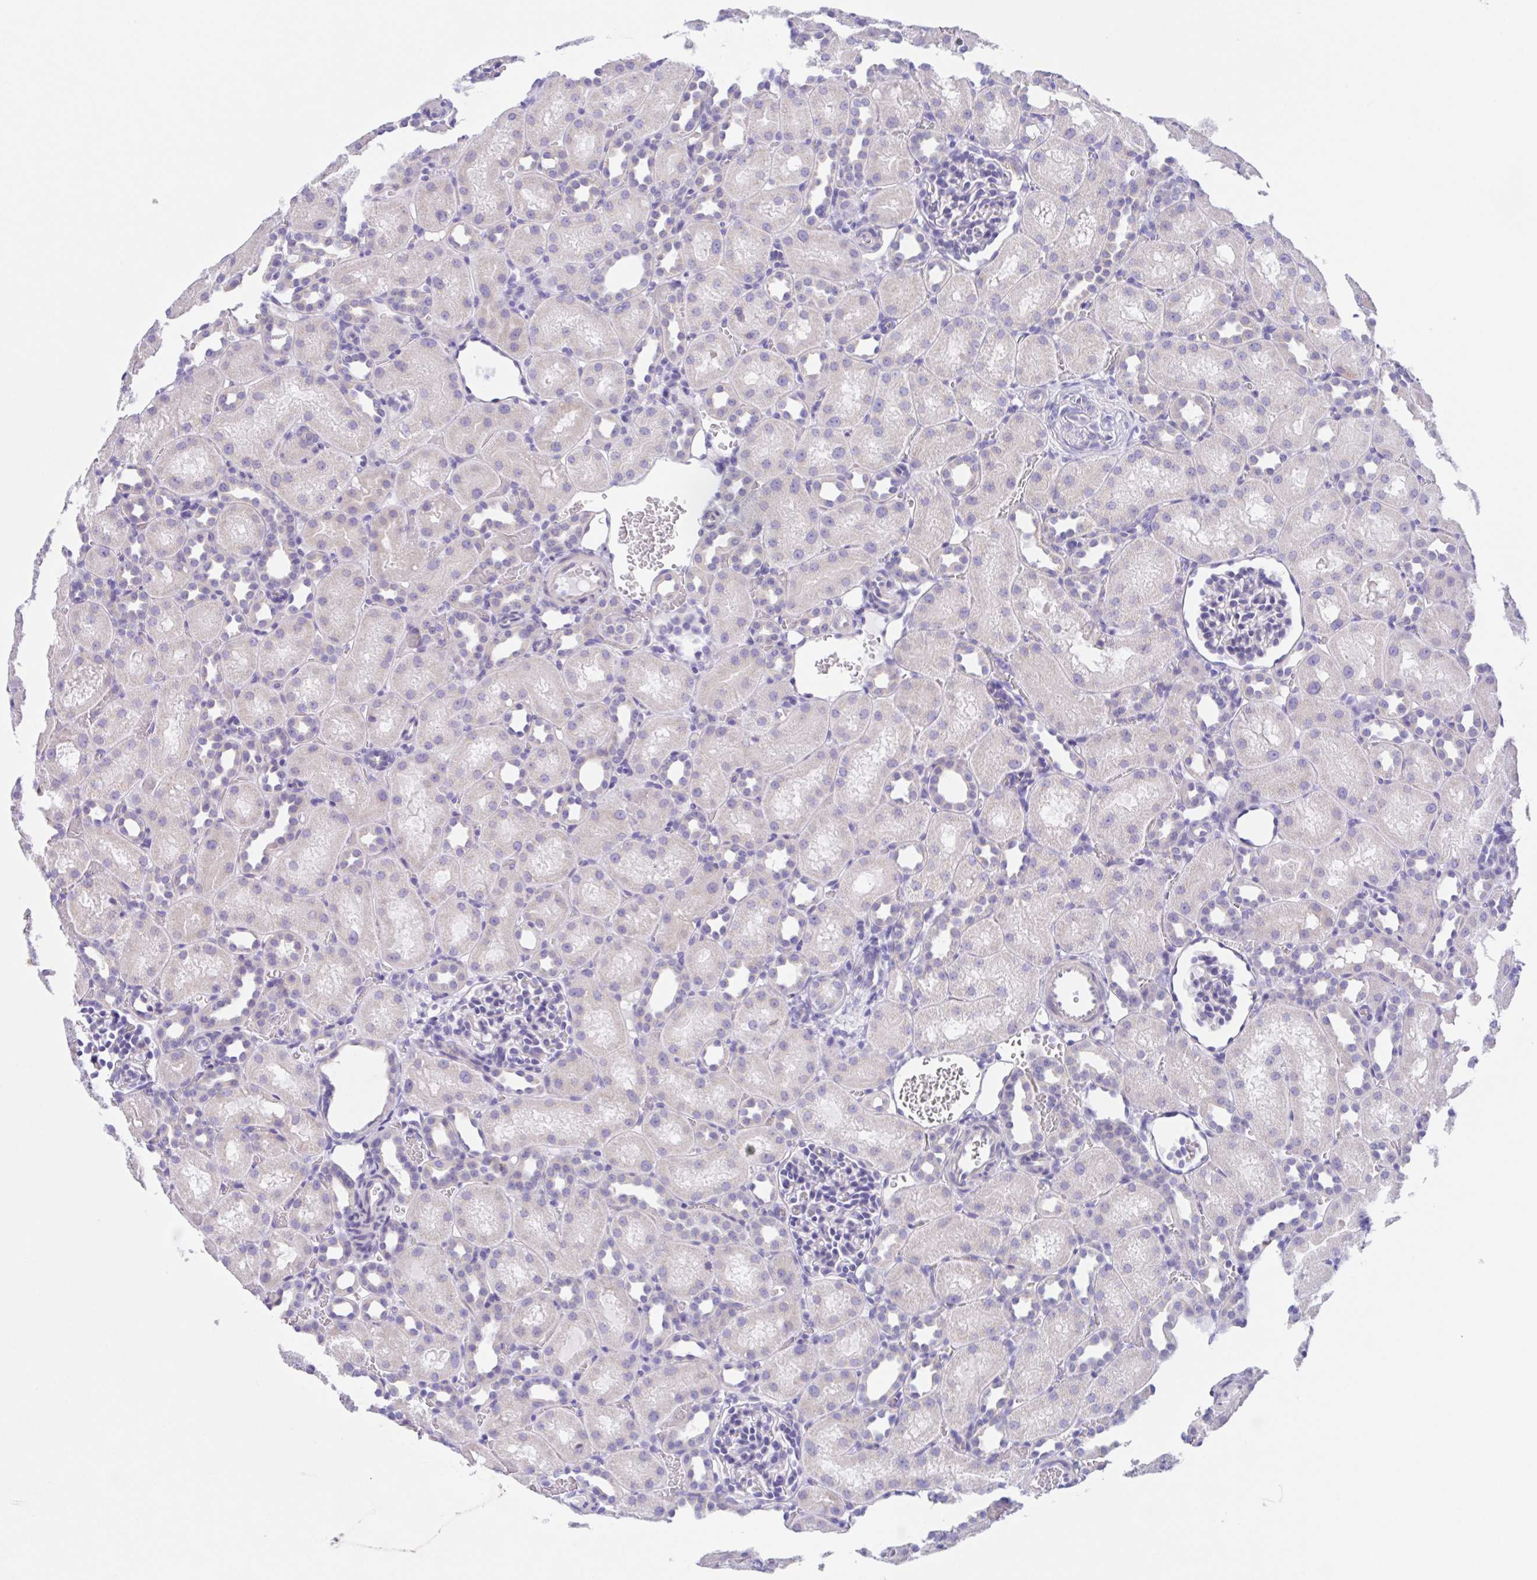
{"staining": {"intensity": "negative", "quantity": "none", "location": "none"}, "tissue": "kidney", "cell_type": "Cells in glomeruli", "image_type": "normal", "snomed": [{"axis": "morphology", "description": "Normal tissue, NOS"}, {"axis": "topography", "description": "Kidney"}], "caption": "Human kidney stained for a protein using immunohistochemistry (IHC) shows no staining in cells in glomeruli.", "gene": "SCG3", "patient": {"sex": "male", "age": 1}}